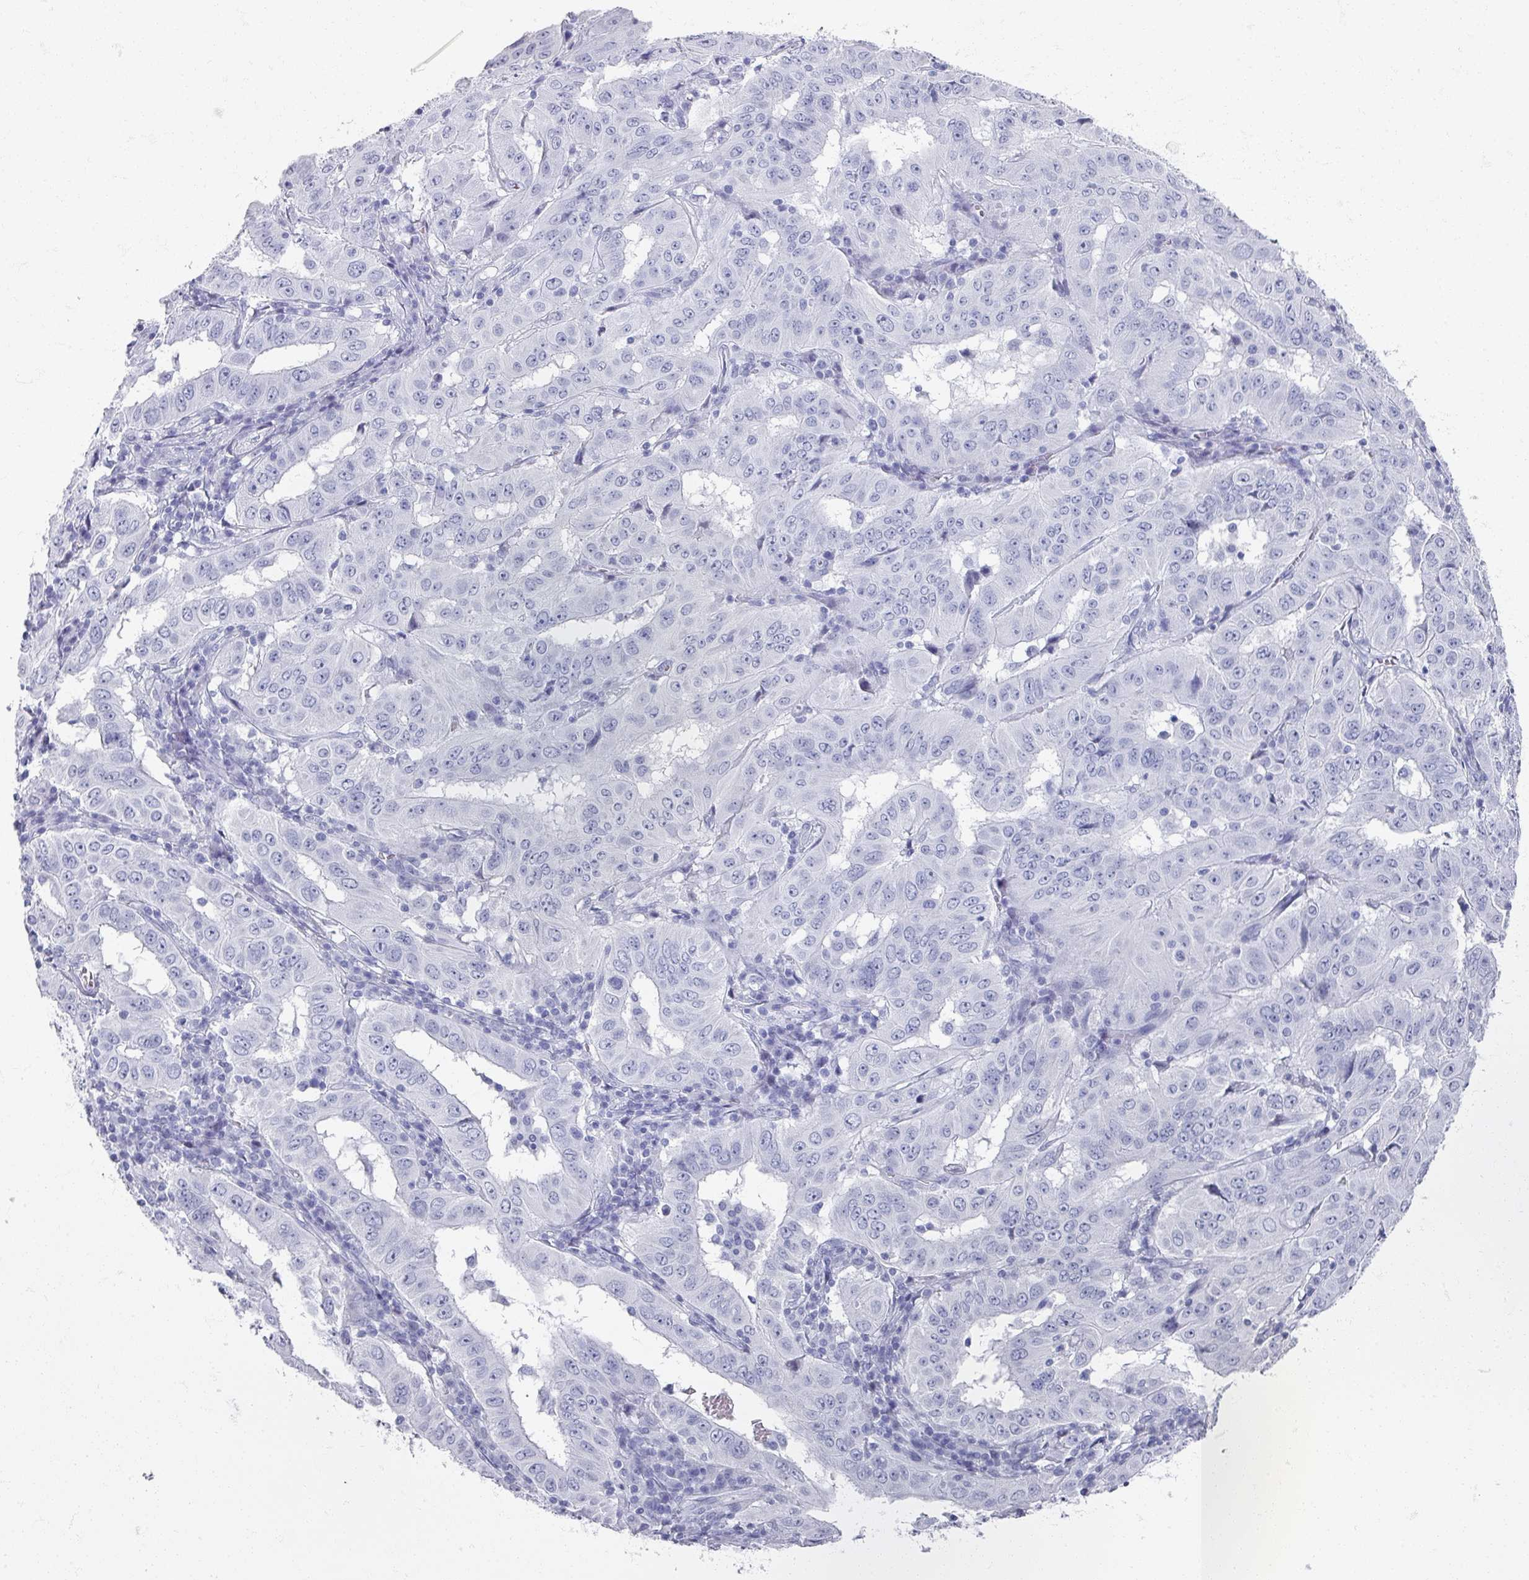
{"staining": {"intensity": "negative", "quantity": "none", "location": "none"}, "tissue": "pancreatic cancer", "cell_type": "Tumor cells", "image_type": "cancer", "snomed": [{"axis": "morphology", "description": "Adenocarcinoma, NOS"}, {"axis": "topography", "description": "Pancreas"}], "caption": "This is a histopathology image of immunohistochemistry (IHC) staining of pancreatic adenocarcinoma, which shows no staining in tumor cells.", "gene": "OMG", "patient": {"sex": "male", "age": 63}}